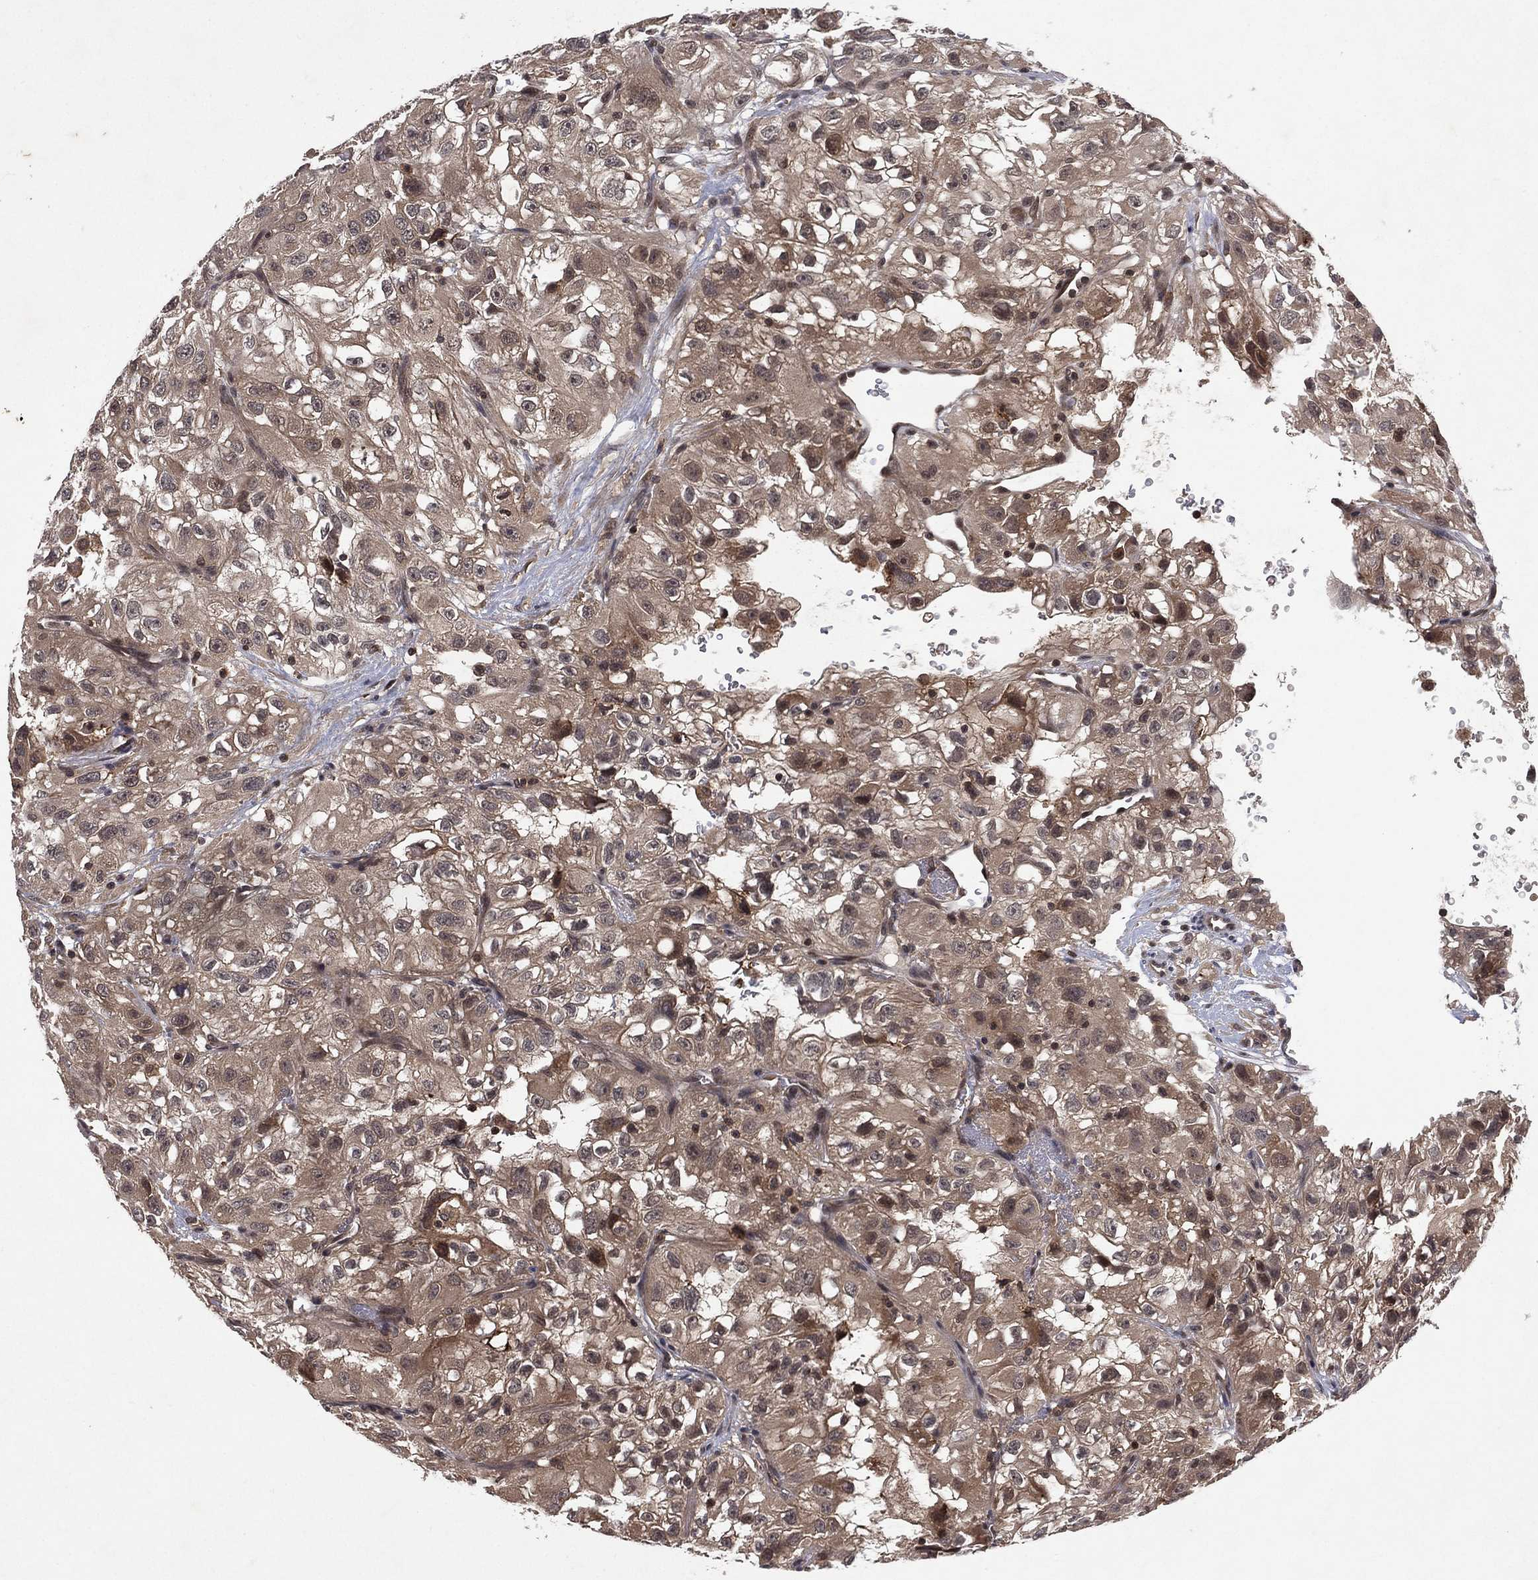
{"staining": {"intensity": "weak", "quantity": "25%-75%", "location": "cytoplasmic/membranous"}, "tissue": "renal cancer", "cell_type": "Tumor cells", "image_type": "cancer", "snomed": [{"axis": "morphology", "description": "Adenocarcinoma, NOS"}, {"axis": "topography", "description": "Kidney"}], "caption": "A brown stain highlights weak cytoplasmic/membranous staining of a protein in human renal cancer tumor cells.", "gene": "ATG4B", "patient": {"sex": "male", "age": 64}}